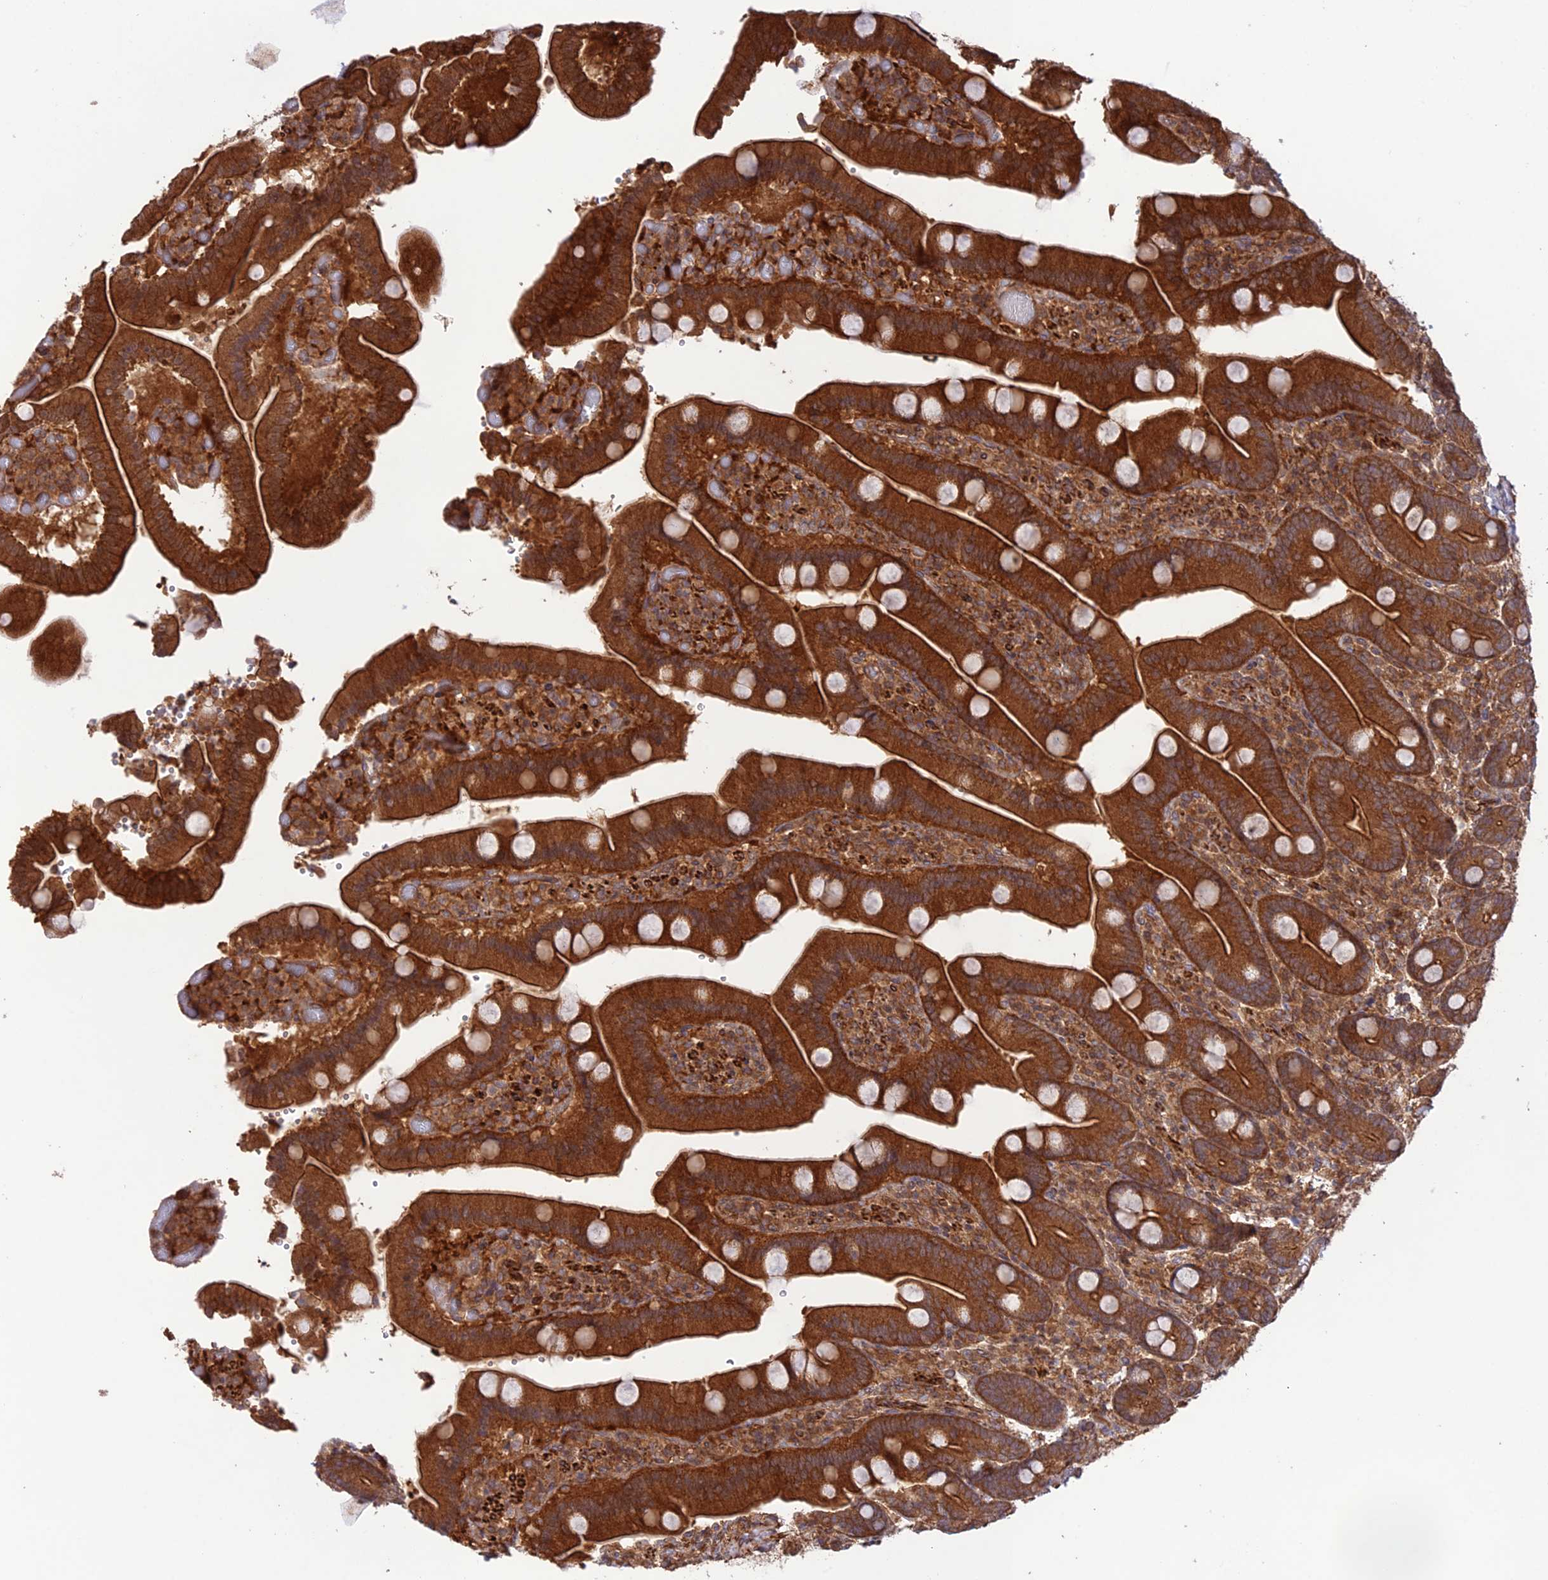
{"staining": {"intensity": "strong", "quantity": ">75%", "location": "cytoplasmic/membranous"}, "tissue": "duodenum", "cell_type": "Glandular cells", "image_type": "normal", "snomed": [{"axis": "morphology", "description": "Normal tissue, NOS"}, {"axis": "topography", "description": "Duodenum"}], "caption": "A brown stain shows strong cytoplasmic/membranous positivity of a protein in glandular cells of unremarkable duodenum. The protein of interest is stained brown, and the nuclei are stained in blue (DAB IHC with brightfield microscopy, high magnification).", "gene": "FCHSD1", "patient": {"sex": "female", "age": 62}}